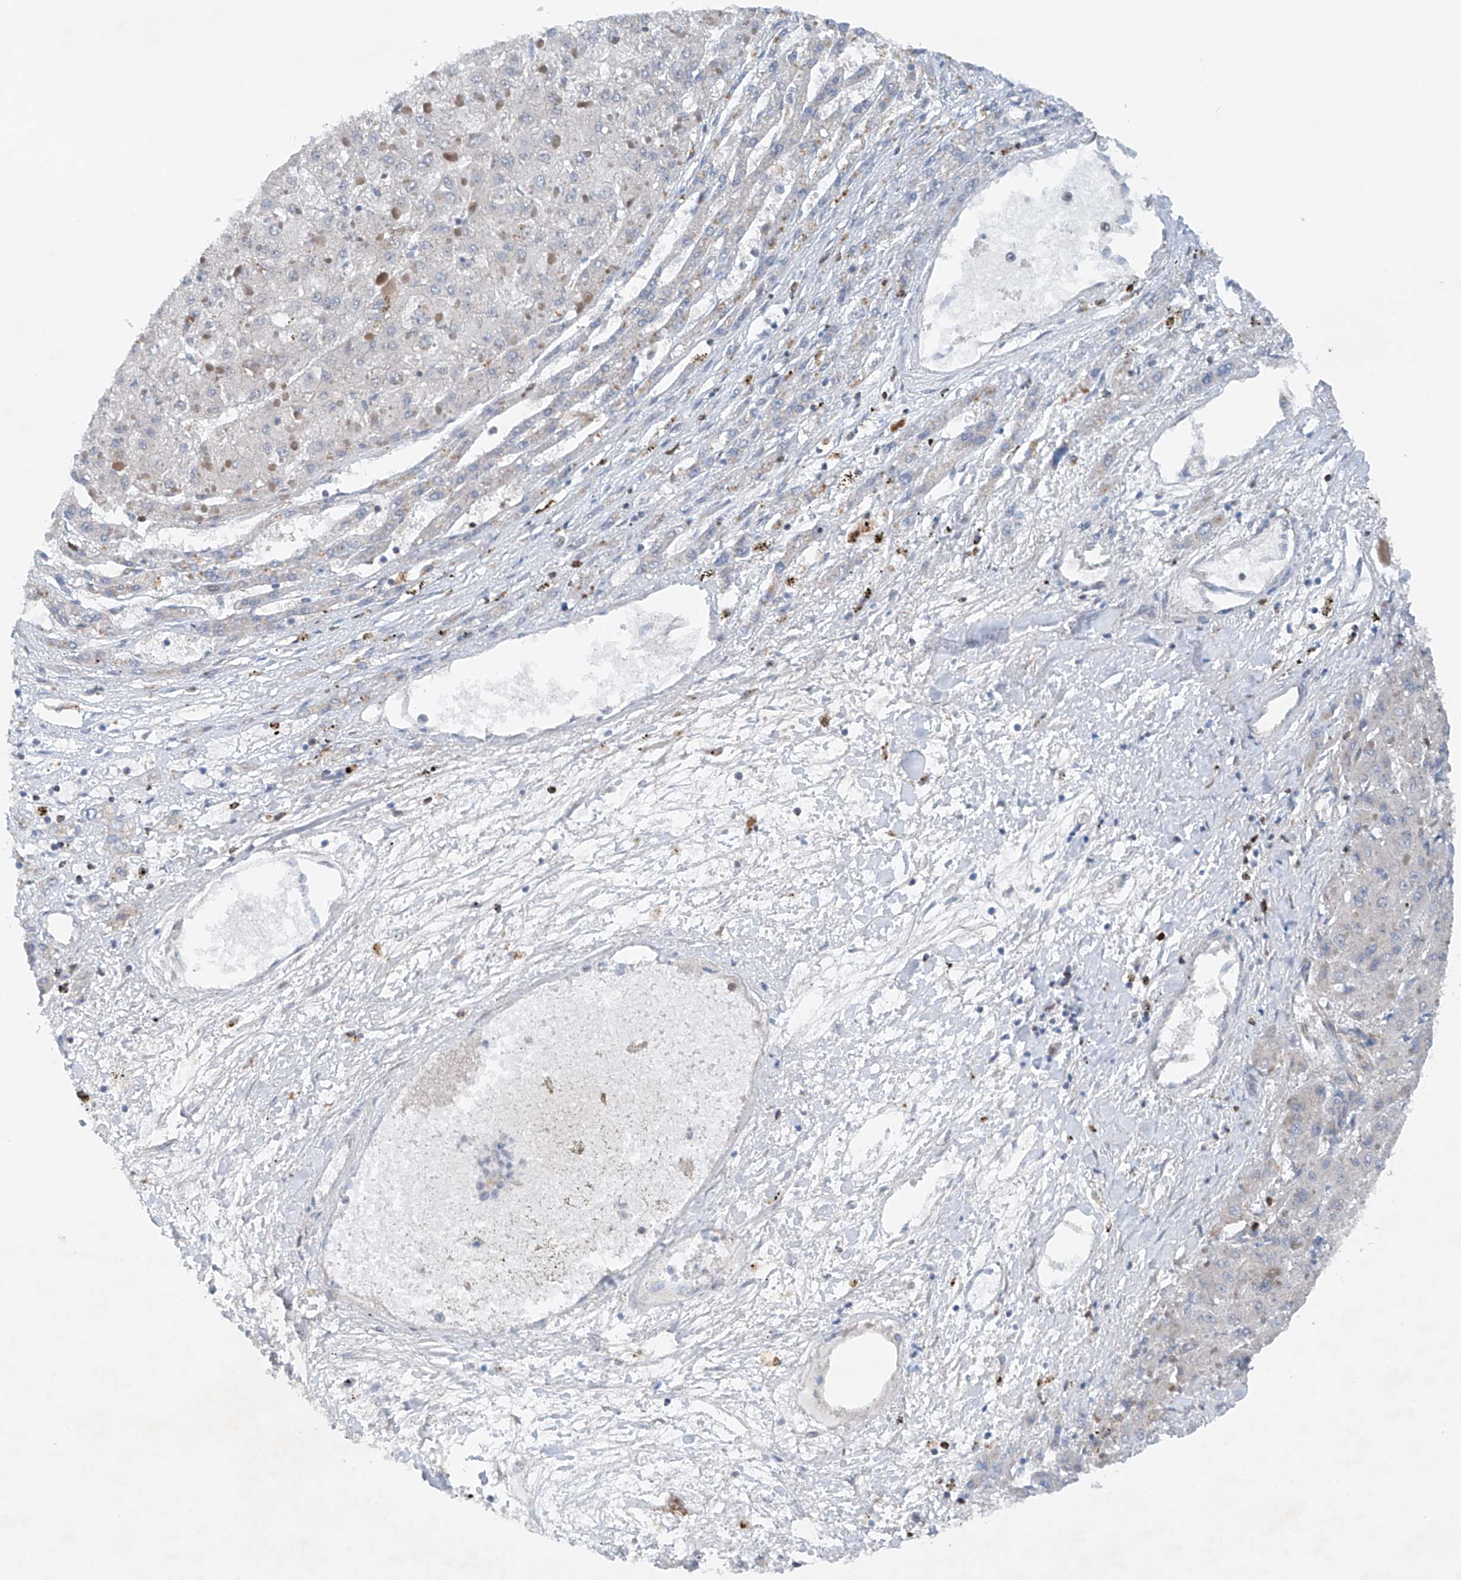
{"staining": {"intensity": "negative", "quantity": "none", "location": "none"}, "tissue": "liver cancer", "cell_type": "Tumor cells", "image_type": "cancer", "snomed": [{"axis": "morphology", "description": "Carcinoma, Hepatocellular, NOS"}, {"axis": "topography", "description": "Liver"}], "caption": "Liver cancer was stained to show a protein in brown. There is no significant staining in tumor cells. Nuclei are stained in blue.", "gene": "CEP85L", "patient": {"sex": "female", "age": 73}}